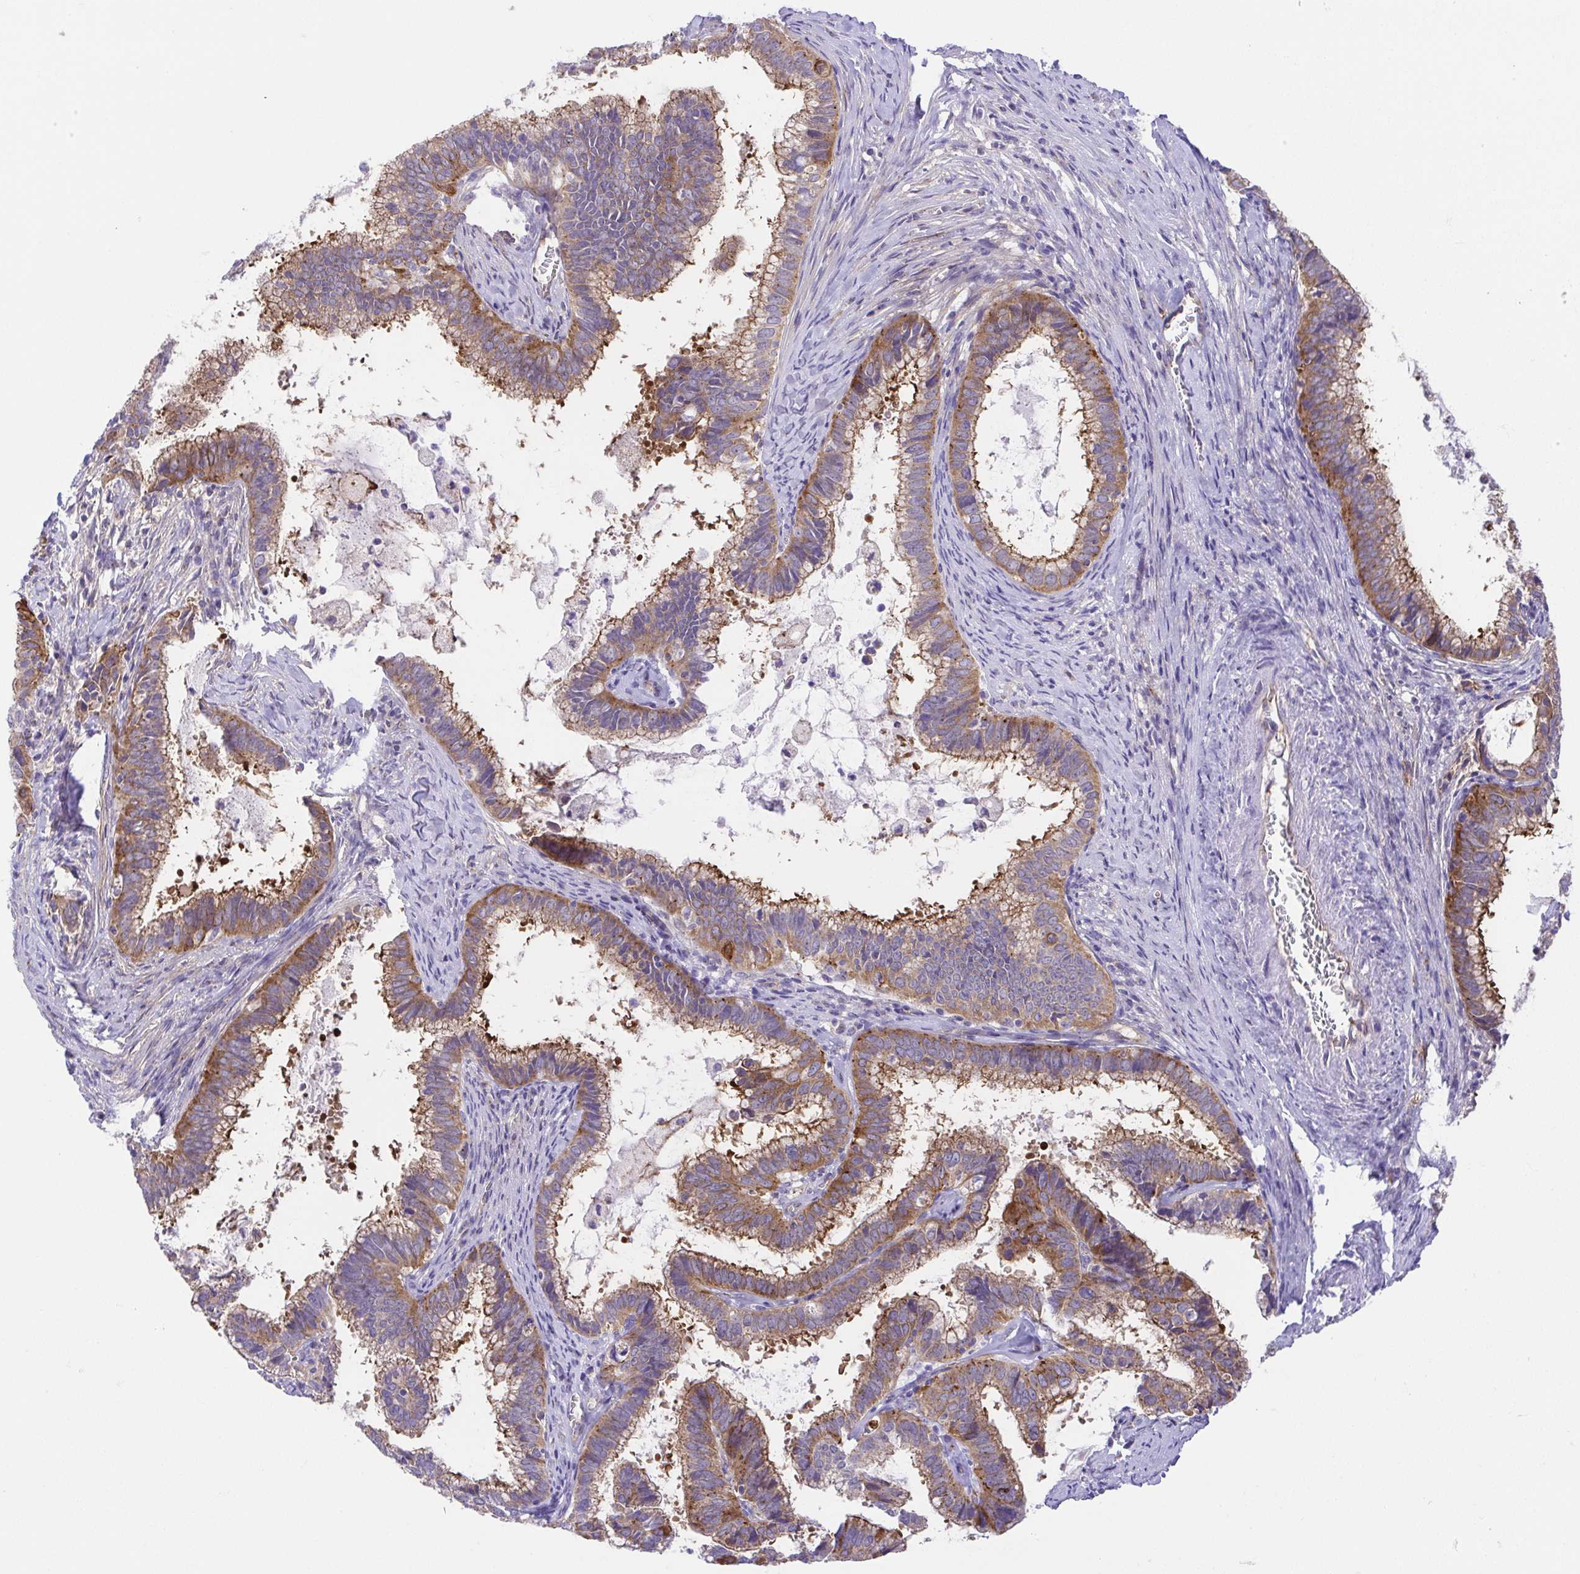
{"staining": {"intensity": "moderate", "quantity": ">75%", "location": "cytoplasmic/membranous"}, "tissue": "cervical cancer", "cell_type": "Tumor cells", "image_type": "cancer", "snomed": [{"axis": "morphology", "description": "Adenocarcinoma, NOS"}, {"axis": "topography", "description": "Cervix"}], "caption": "Cervical cancer (adenocarcinoma) was stained to show a protein in brown. There is medium levels of moderate cytoplasmic/membranous expression in about >75% of tumor cells.", "gene": "SLC13A1", "patient": {"sex": "female", "age": 61}}